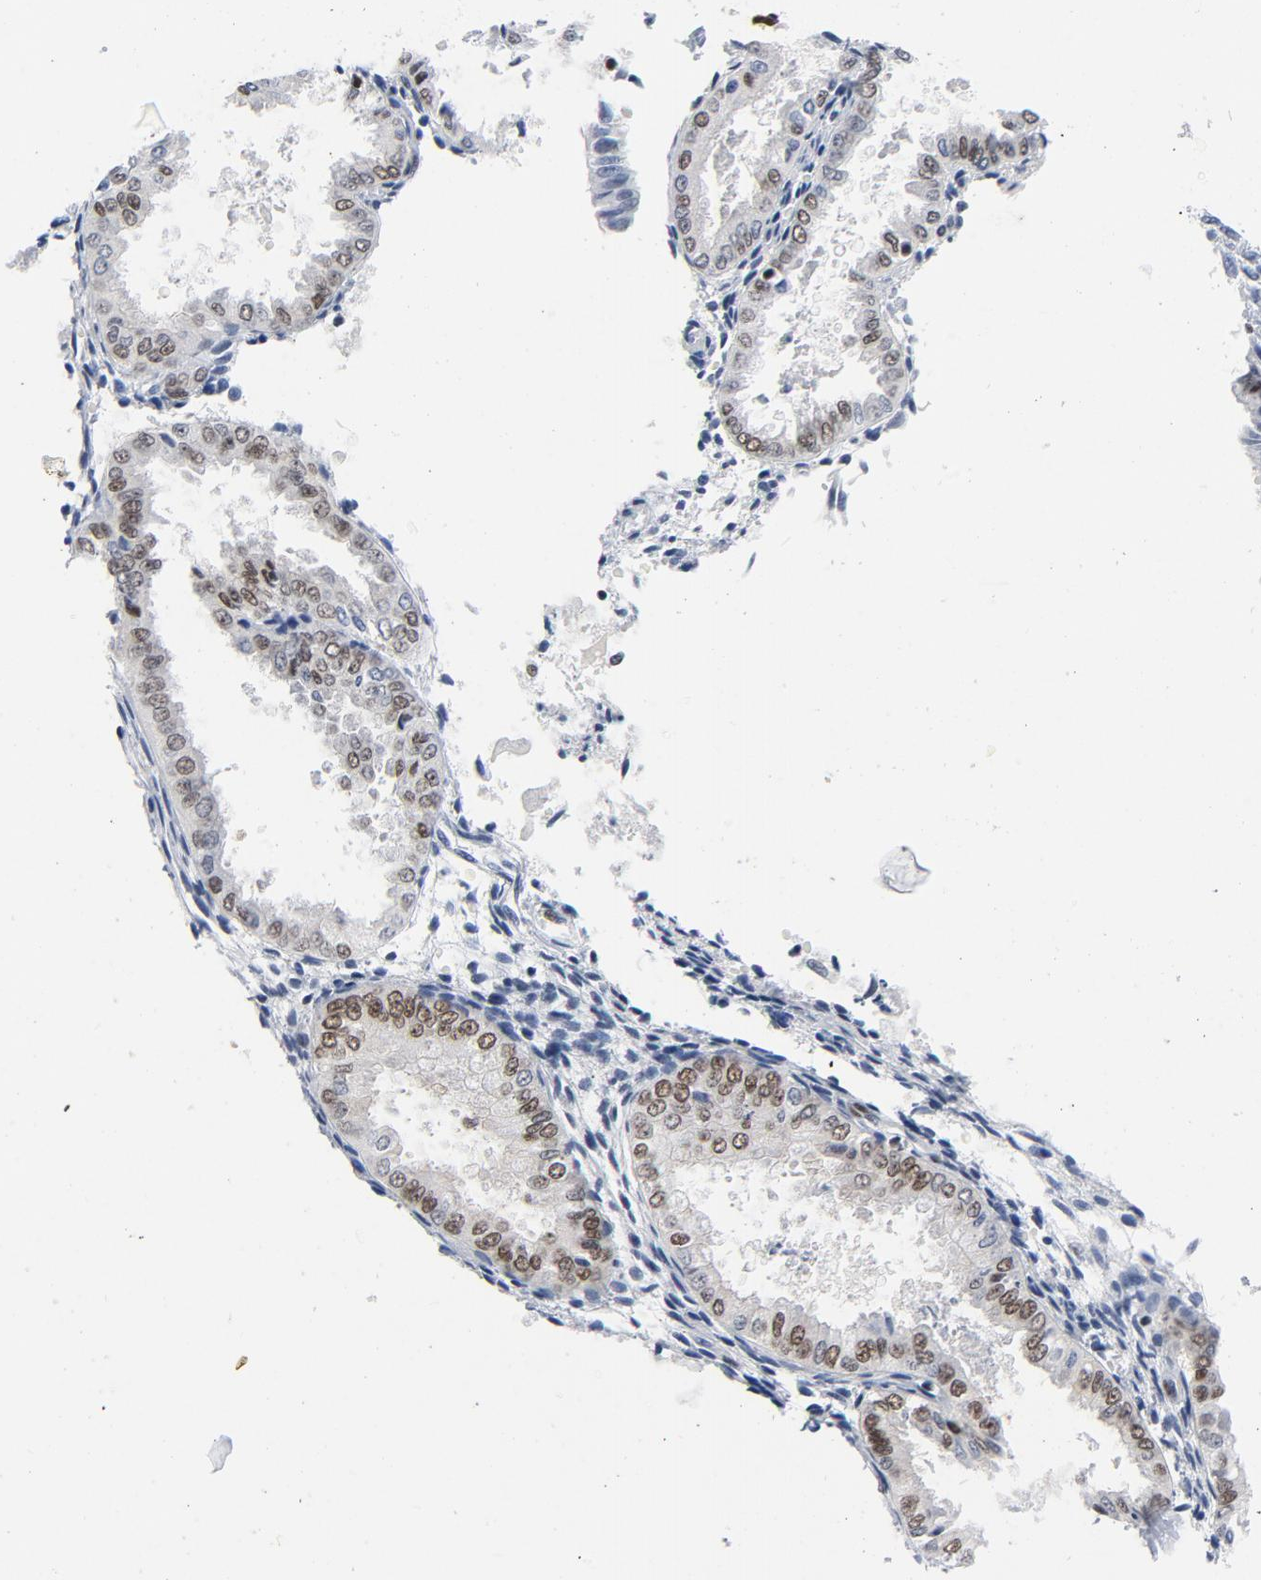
{"staining": {"intensity": "moderate", "quantity": "25%-75%", "location": "nuclear"}, "tissue": "endometrium", "cell_type": "Cells in endometrial stroma", "image_type": "normal", "snomed": [{"axis": "morphology", "description": "Normal tissue, NOS"}, {"axis": "topography", "description": "Endometrium"}], "caption": "Approximately 25%-75% of cells in endometrial stroma in normal endometrium show moderate nuclear protein expression as visualized by brown immunohistochemical staining.", "gene": "CSTF2", "patient": {"sex": "female", "age": 33}}